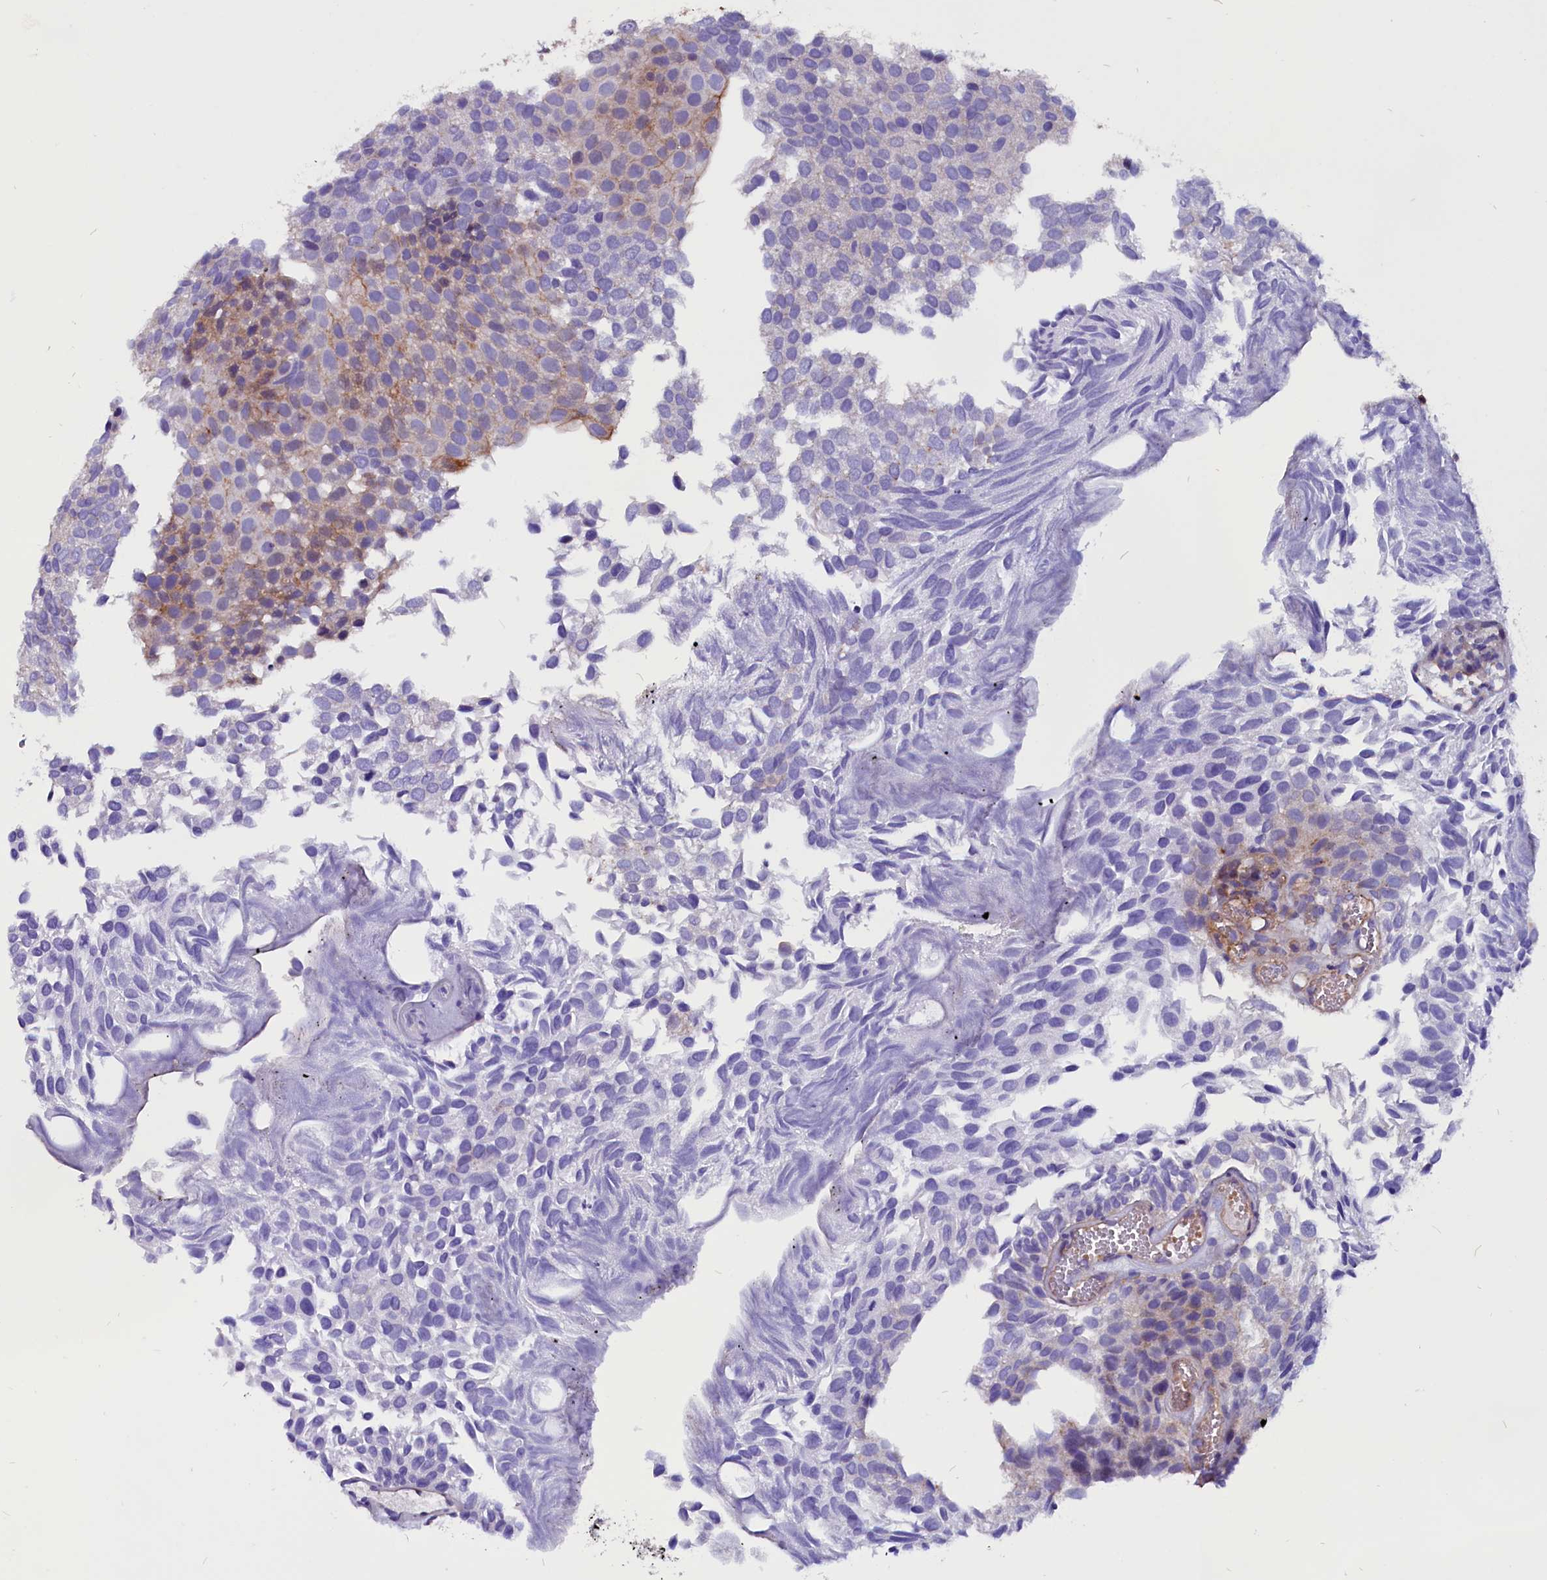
{"staining": {"intensity": "weak", "quantity": "25%-75%", "location": "cytoplasmic/membranous"}, "tissue": "urothelial cancer", "cell_type": "Tumor cells", "image_type": "cancer", "snomed": [{"axis": "morphology", "description": "Urothelial carcinoma, Low grade"}, {"axis": "topography", "description": "Urinary bladder"}], "caption": "Immunohistochemistry (IHC) micrograph of neoplastic tissue: human urothelial cancer stained using immunohistochemistry shows low levels of weak protein expression localized specifically in the cytoplasmic/membranous of tumor cells, appearing as a cytoplasmic/membranous brown color.", "gene": "ZNF749", "patient": {"sex": "male", "age": 89}}